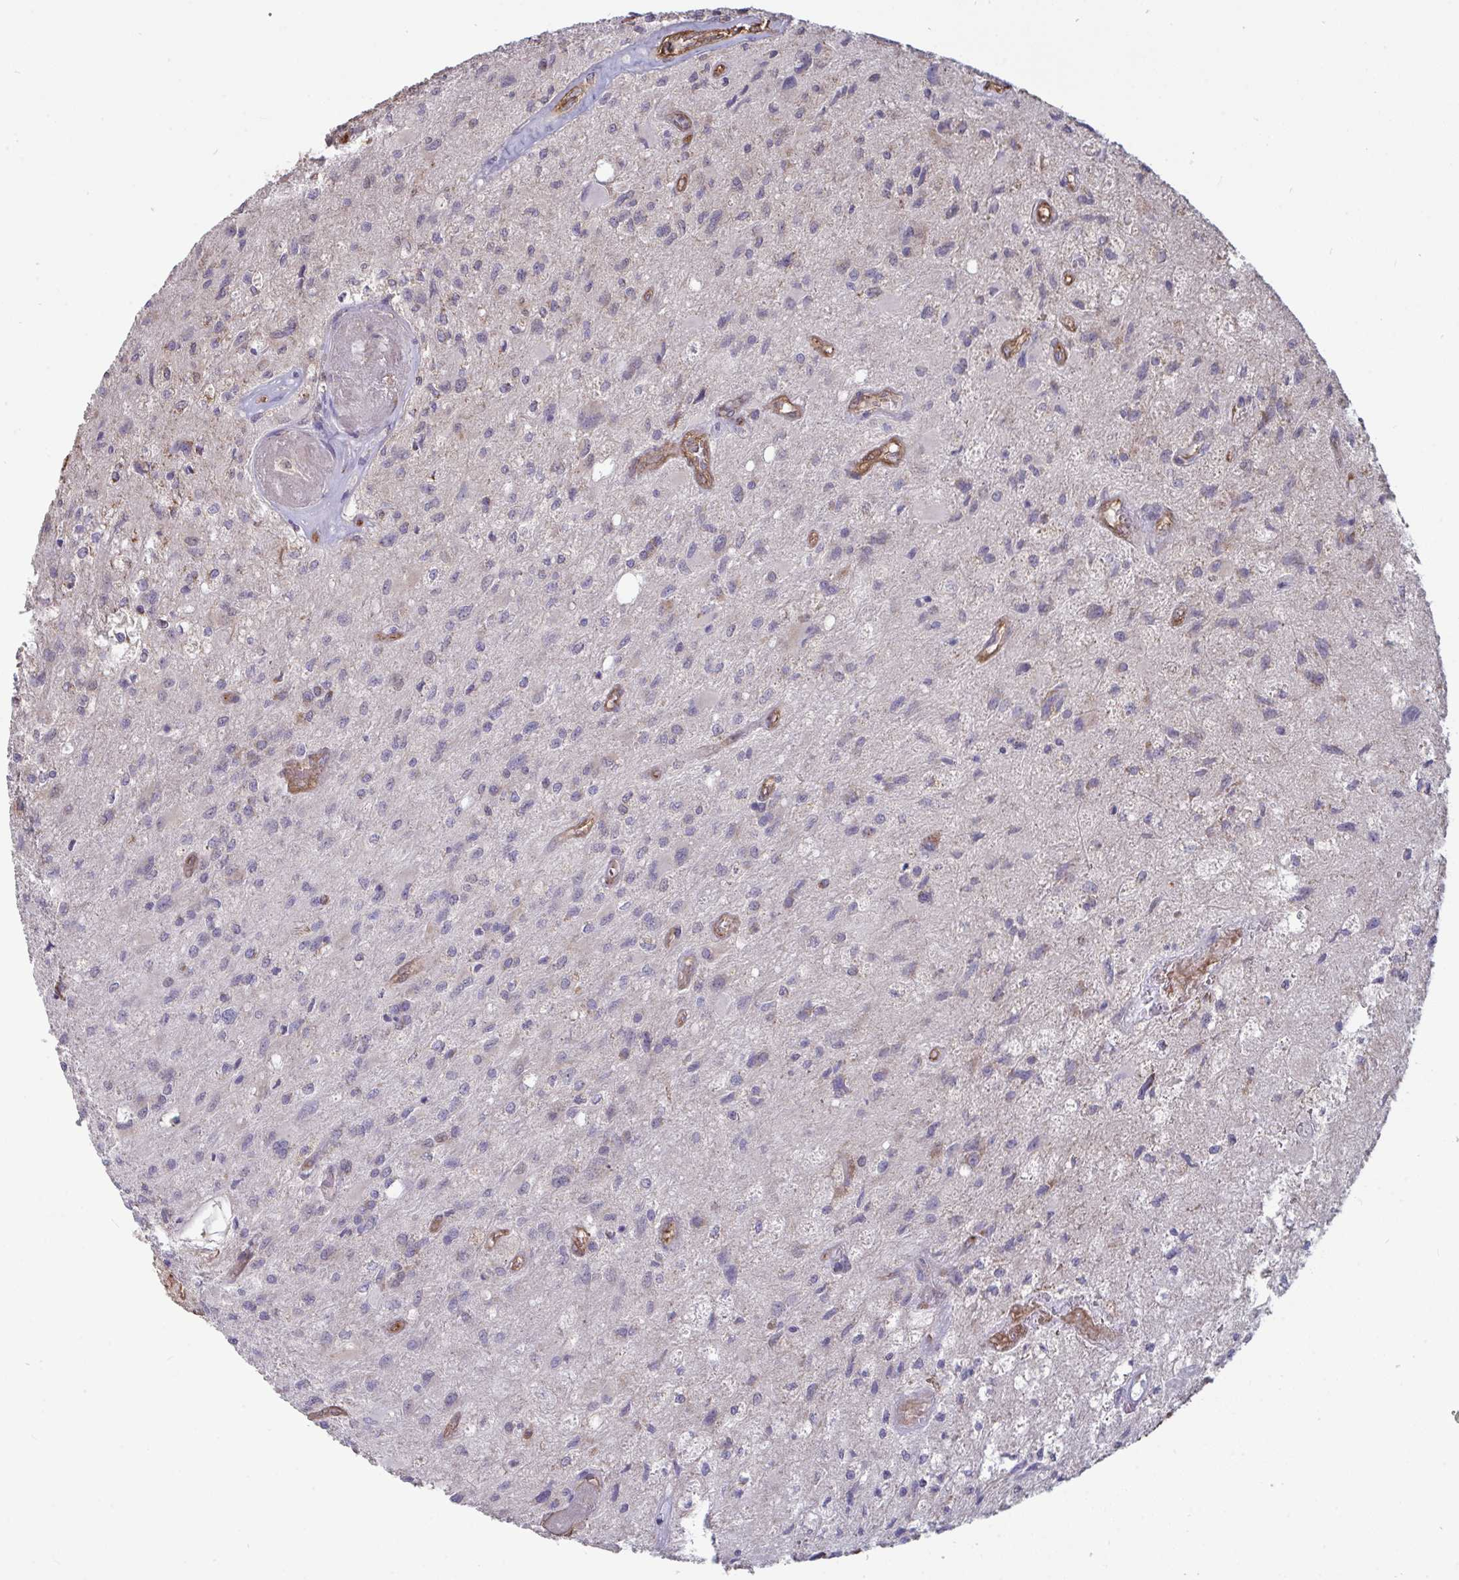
{"staining": {"intensity": "negative", "quantity": "none", "location": "none"}, "tissue": "glioma", "cell_type": "Tumor cells", "image_type": "cancer", "snomed": [{"axis": "morphology", "description": "Glioma, malignant, High grade"}, {"axis": "topography", "description": "Brain"}], "caption": "An IHC histopathology image of malignant glioma (high-grade) is shown. There is no staining in tumor cells of malignant glioma (high-grade).", "gene": "ISCU", "patient": {"sex": "female", "age": 70}}